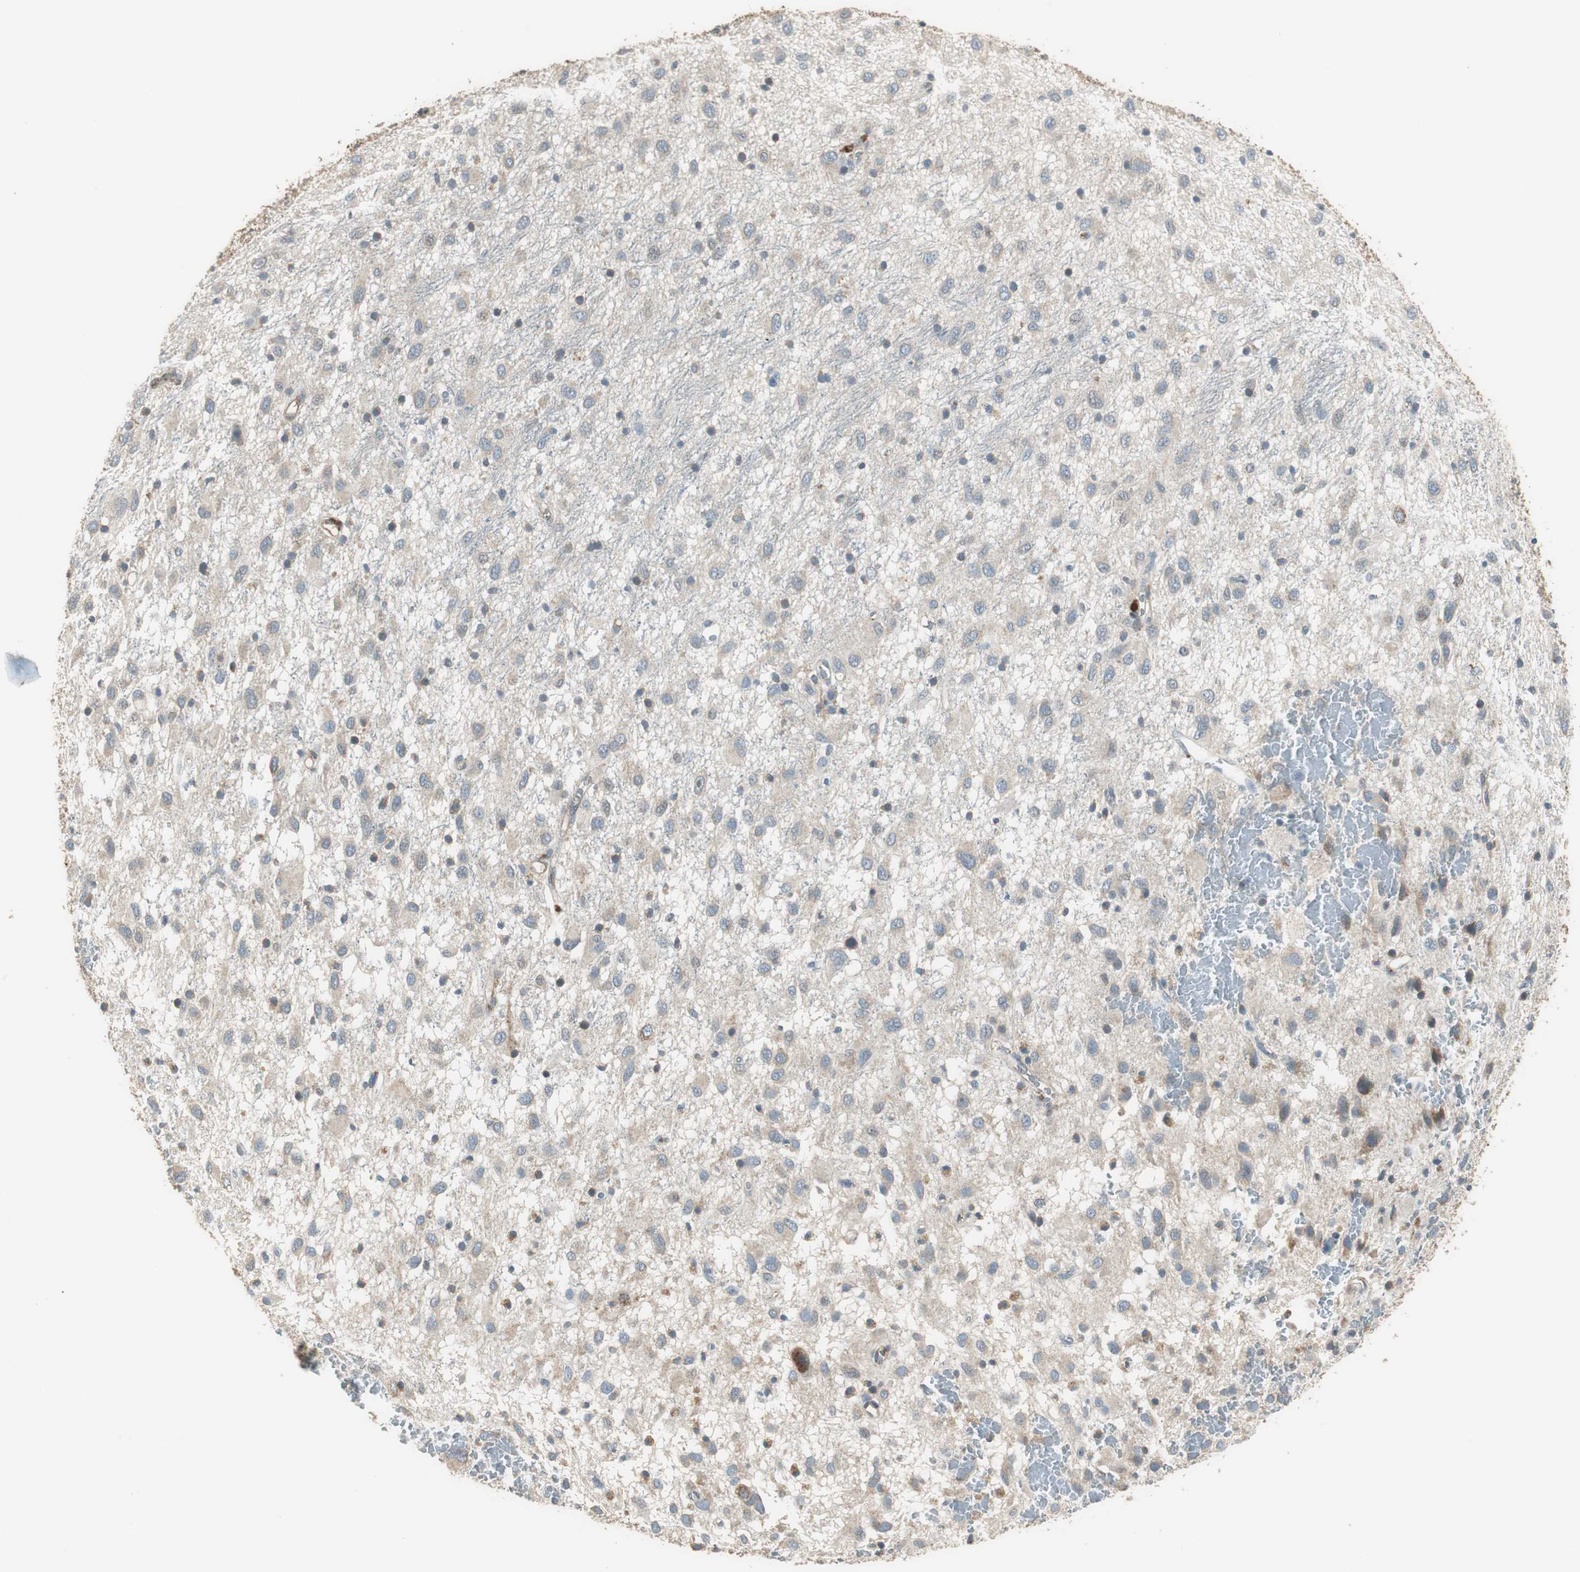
{"staining": {"intensity": "weak", "quantity": ">75%", "location": "cytoplasmic/membranous"}, "tissue": "glioma", "cell_type": "Tumor cells", "image_type": "cancer", "snomed": [{"axis": "morphology", "description": "Glioma, malignant, Low grade"}, {"axis": "topography", "description": "Brain"}], "caption": "Immunohistochemical staining of human glioma demonstrates low levels of weak cytoplasmic/membranous protein expression in approximately >75% of tumor cells.", "gene": "MSTO1", "patient": {"sex": "male", "age": 77}}